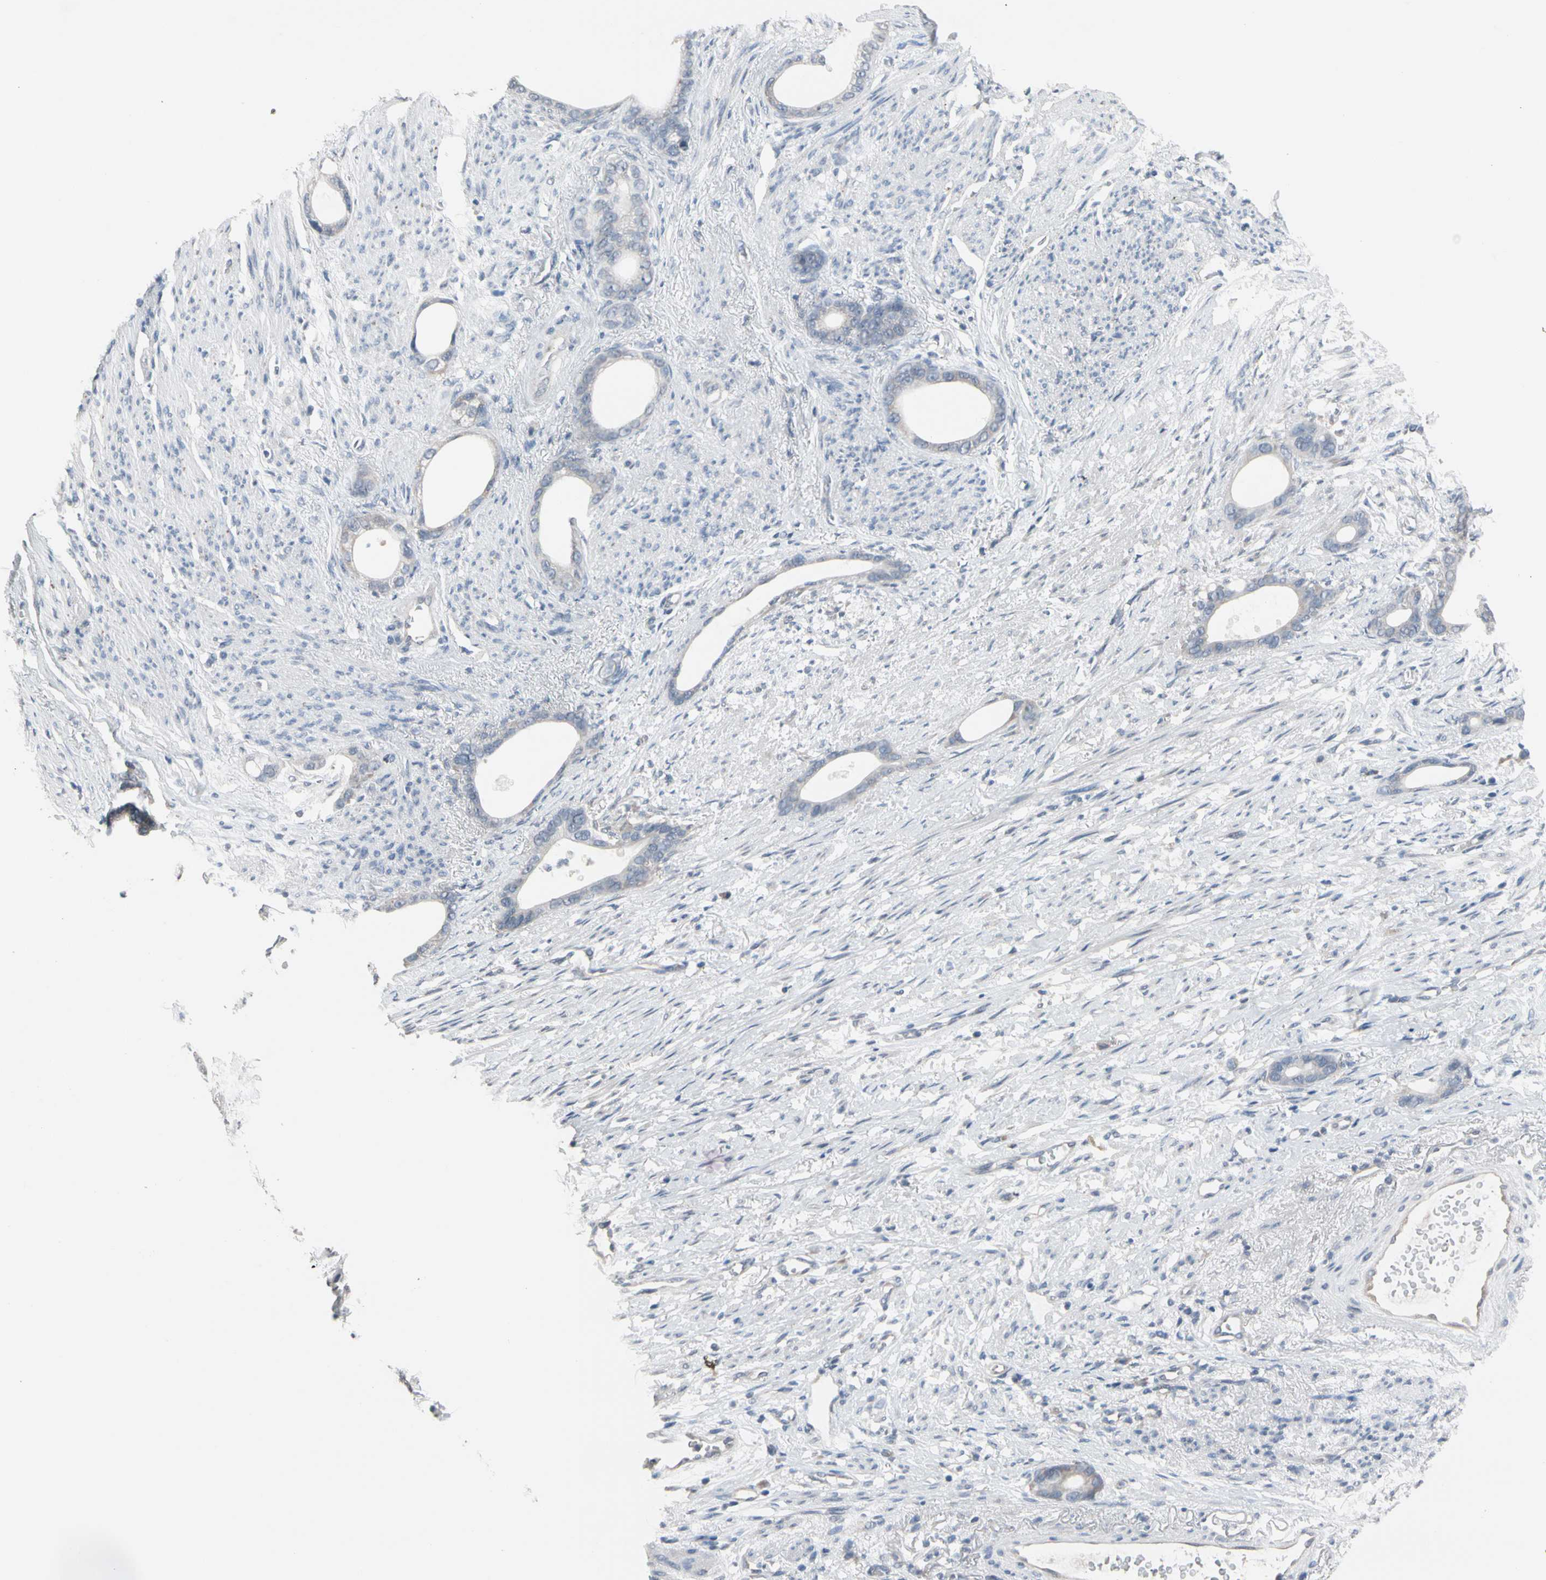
{"staining": {"intensity": "weak", "quantity": "<25%", "location": "cytoplasmic/membranous"}, "tissue": "stomach cancer", "cell_type": "Tumor cells", "image_type": "cancer", "snomed": [{"axis": "morphology", "description": "Adenocarcinoma, NOS"}, {"axis": "topography", "description": "Stomach"}], "caption": "This is a photomicrograph of immunohistochemistry (IHC) staining of adenocarcinoma (stomach), which shows no expression in tumor cells.", "gene": "SV2A", "patient": {"sex": "female", "age": 75}}